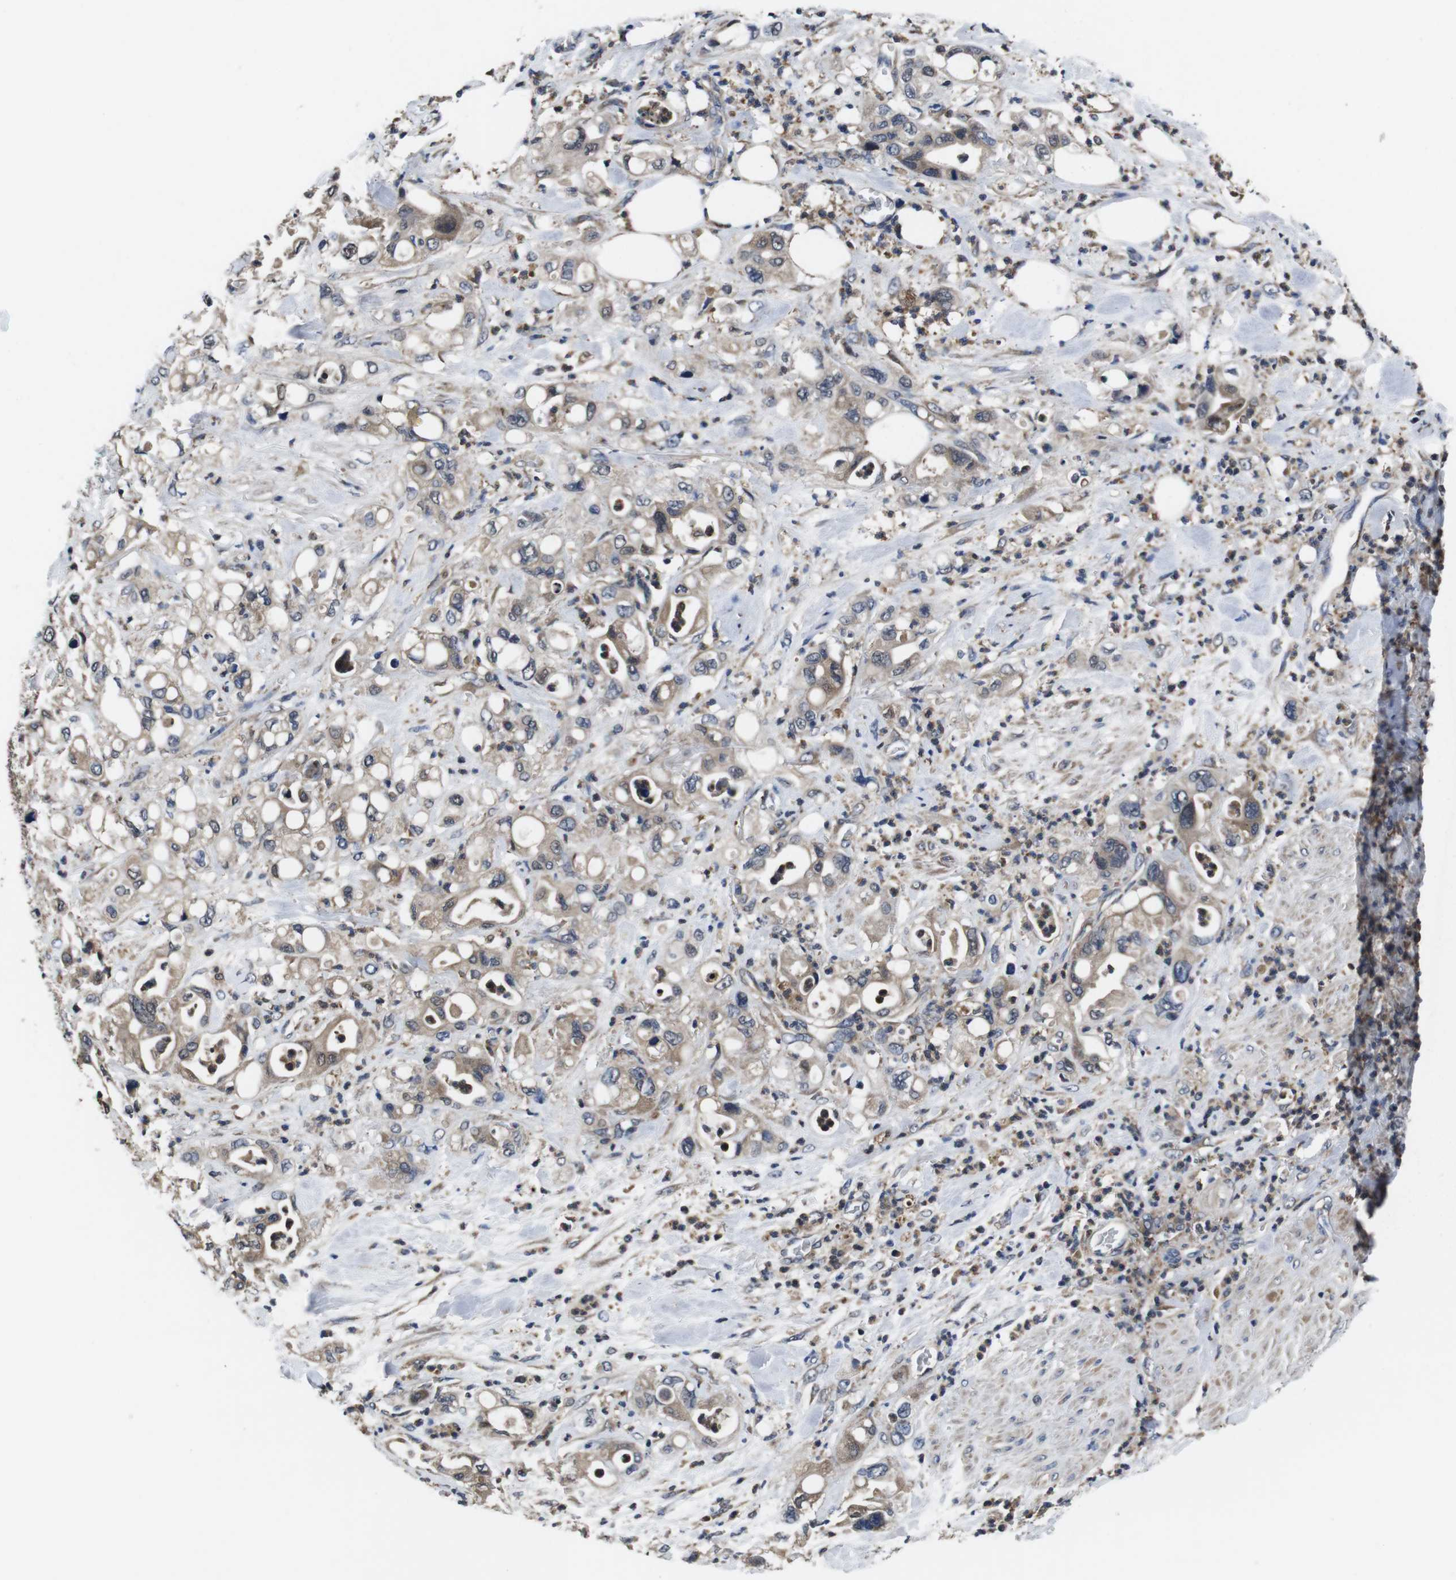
{"staining": {"intensity": "weak", "quantity": ">75%", "location": "cytoplasmic/membranous"}, "tissue": "pancreatic cancer", "cell_type": "Tumor cells", "image_type": "cancer", "snomed": [{"axis": "morphology", "description": "Adenocarcinoma, NOS"}, {"axis": "topography", "description": "Pancreas"}], "caption": "A photomicrograph showing weak cytoplasmic/membranous expression in about >75% of tumor cells in pancreatic cancer, as visualized by brown immunohistochemical staining.", "gene": "CXCL11", "patient": {"sex": "male", "age": 70}}